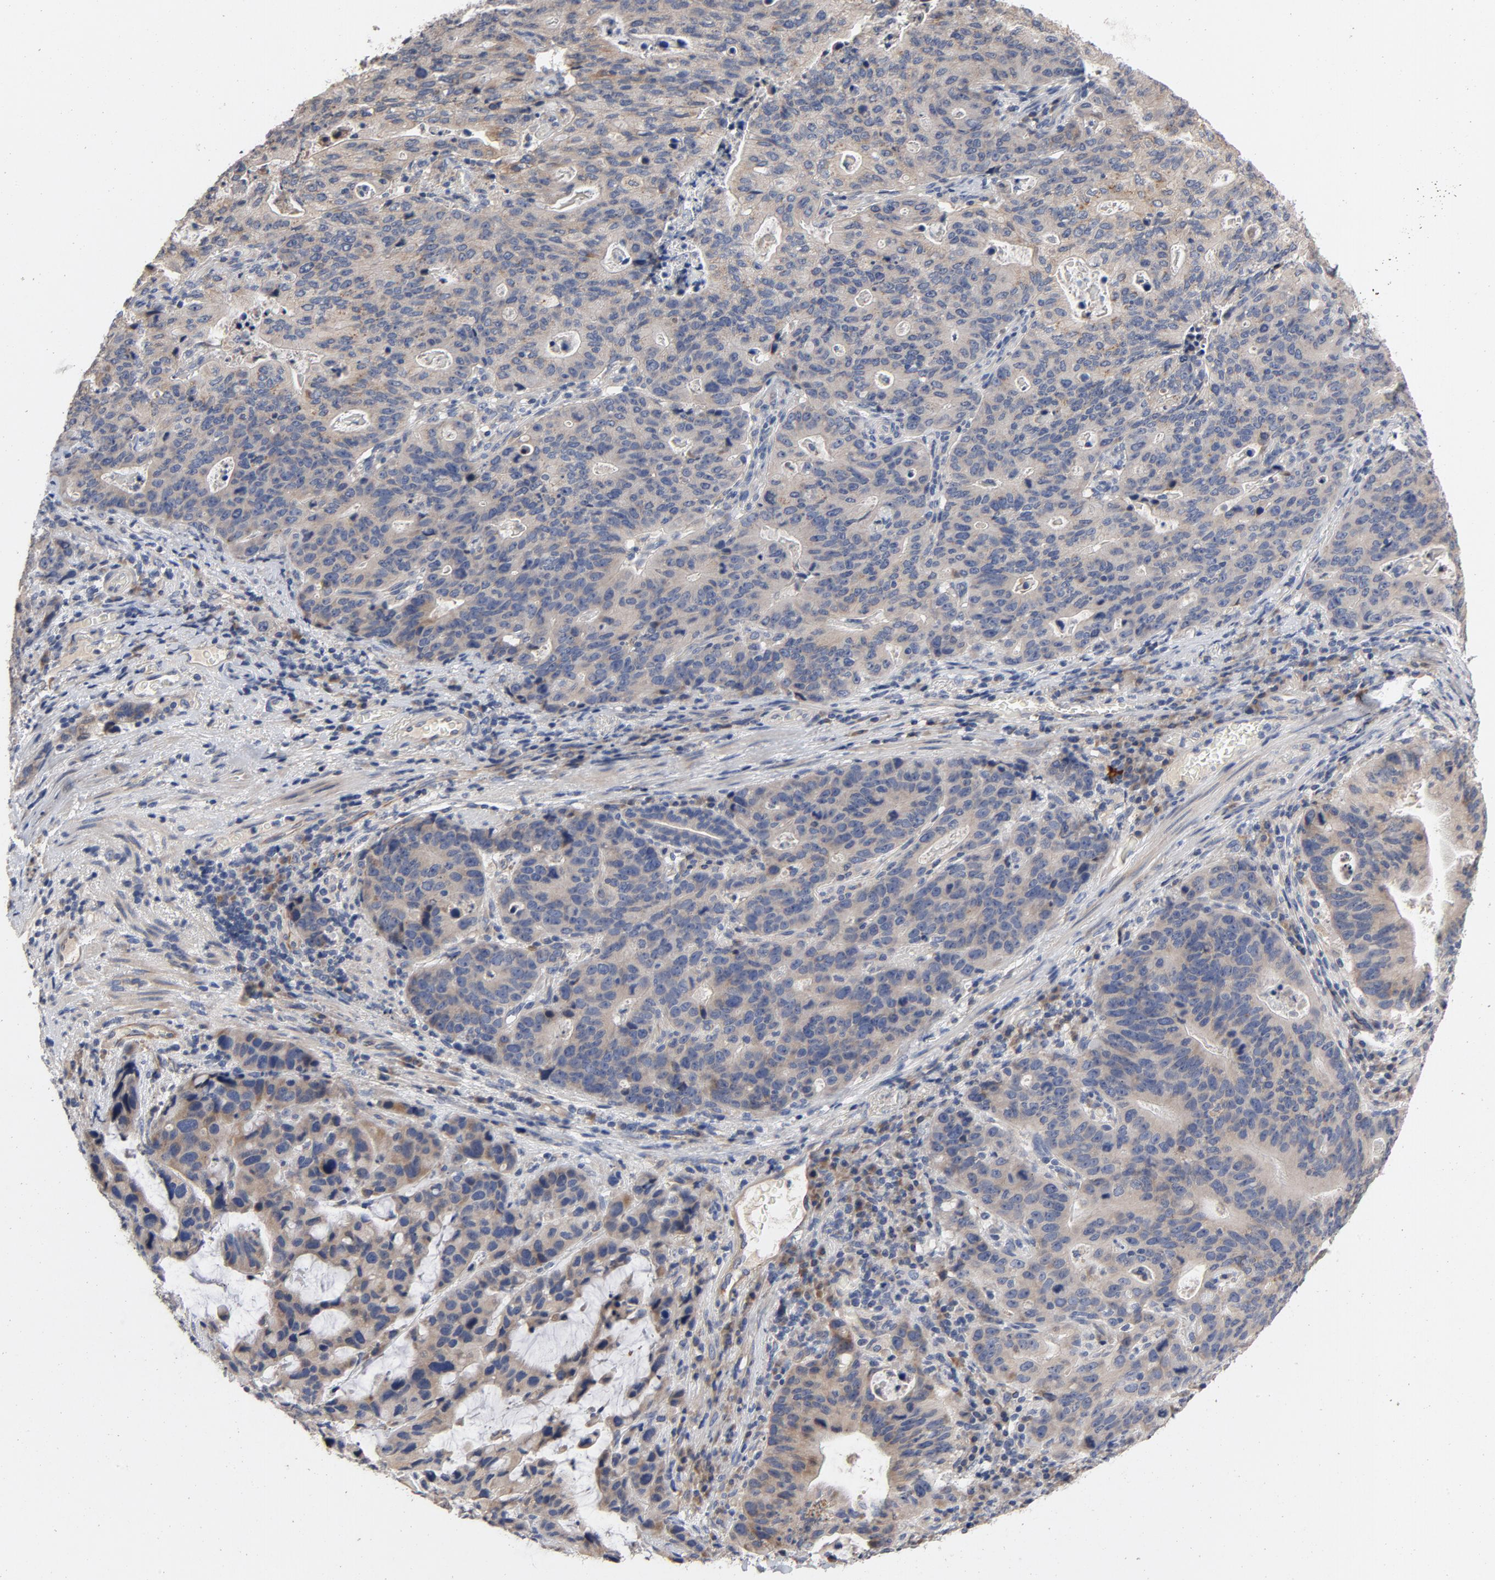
{"staining": {"intensity": "weak", "quantity": ">75%", "location": "cytoplasmic/membranous"}, "tissue": "stomach cancer", "cell_type": "Tumor cells", "image_type": "cancer", "snomed": [{"axis": "morphology", "description": "Adenocarcinoma, NOS"}, {"axis": "topography", "description": "Esophagus"}, {"axis": "topography", "description": "Stomach"}], "caption": "IHC of adenocarcinoma (stomach) demonstrates low levels of weak cytoplasmic/membranous positivity in approximately >75% of tumor cells.", "gene": "CCDC134", "patient": {"sex": "male", "age": 74}}